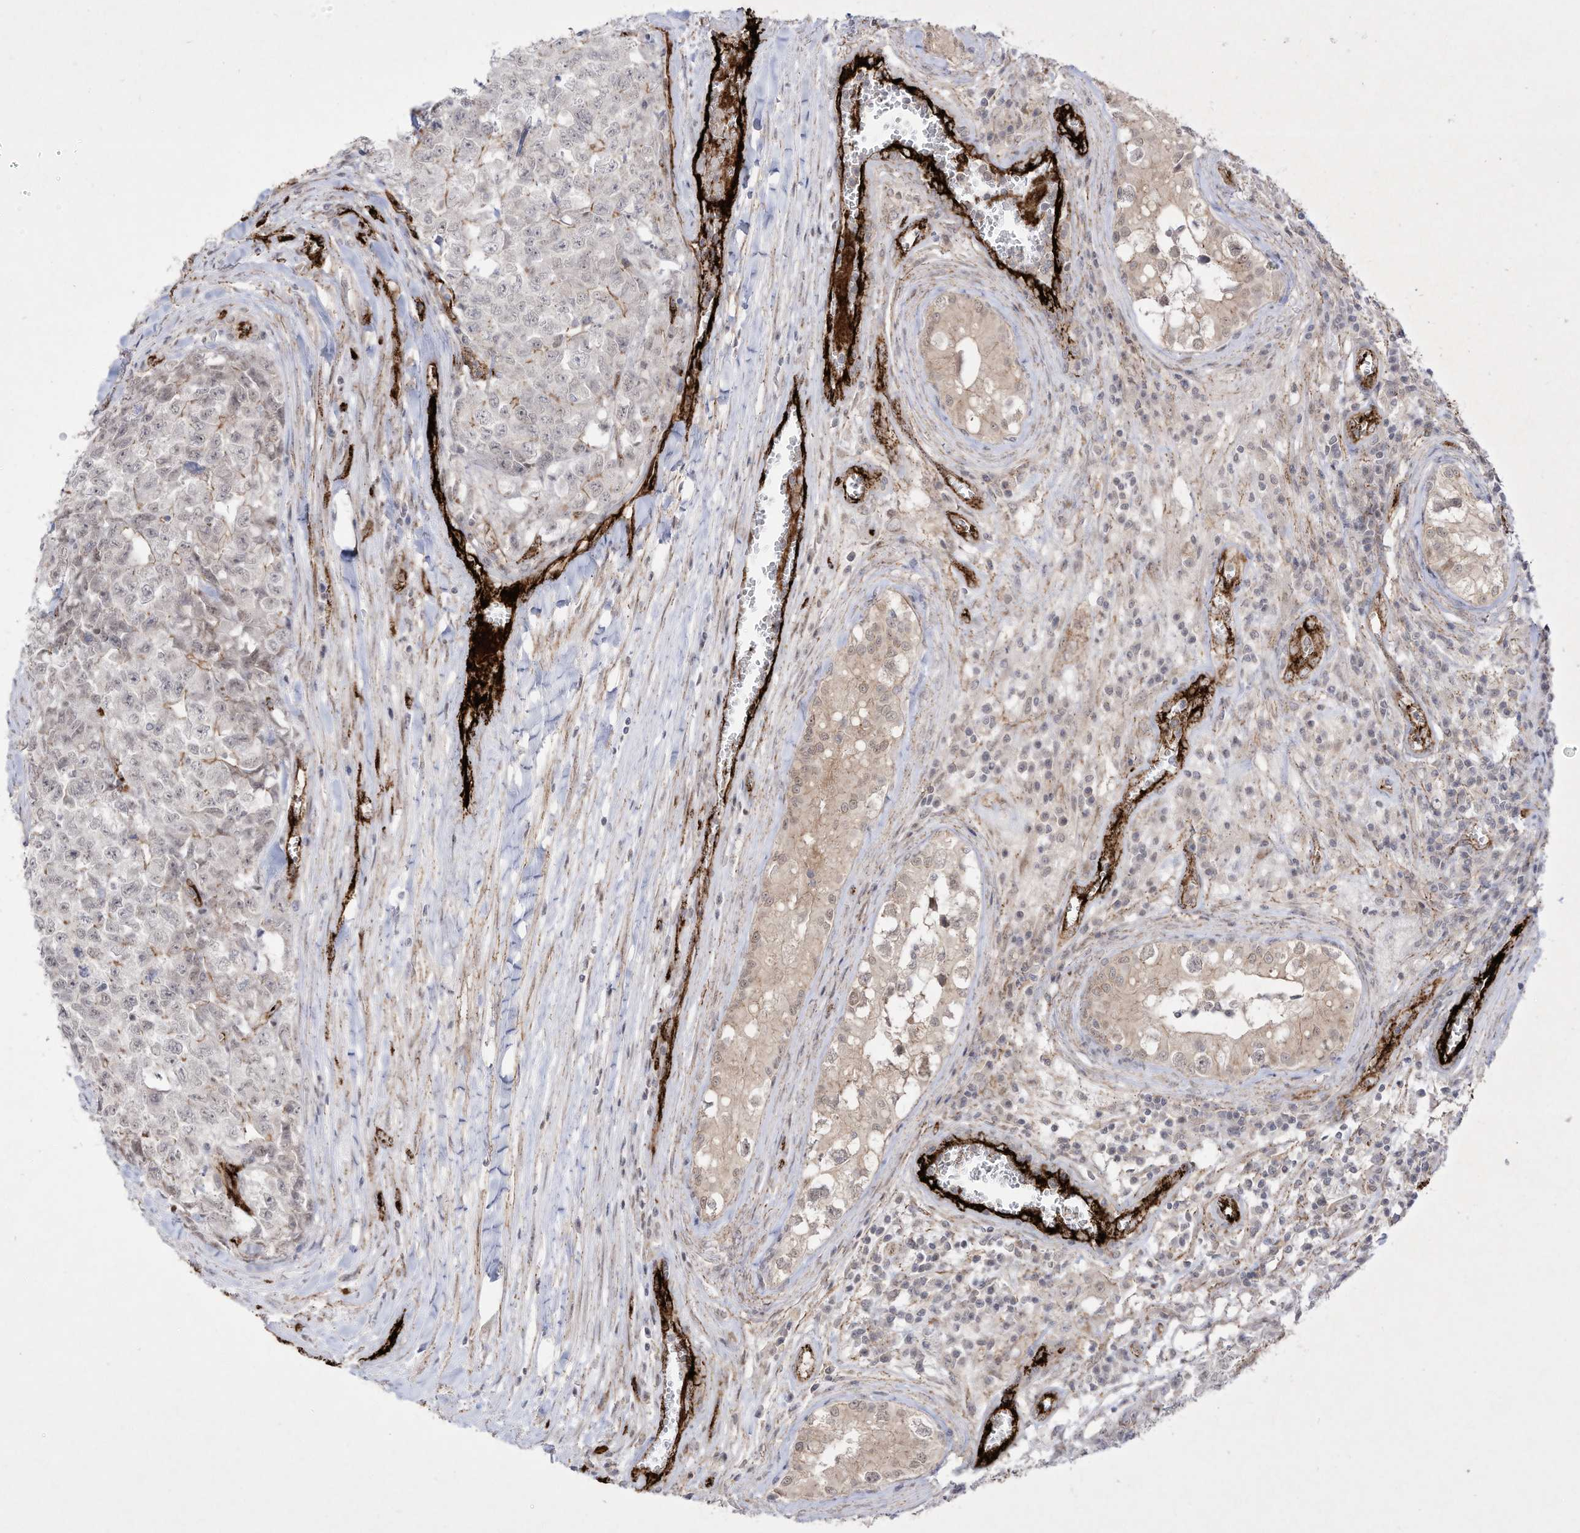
{"staining": {"intensity": "weak", "quantity": "<25%", "location": "cytoplasmic/membranous"}, "tissue": "testis cancer", "cell_type": "Tumor cells", "image_type": "cancer", "snomed": [{"axis": "morphology", "description": "Carcinoma, Embryonal, NOS"}, {"axis": "topography", "description": "Testis"}], "caption": "High magnification brightfield microscopy of testis embryonal carcinoma stained with DAB (brown) and counterstained with hematoxylin (blue): tumor cells show no significant expression.", "gene": "ZGRF1", "patient": {"sex": "male", "age": 28}}